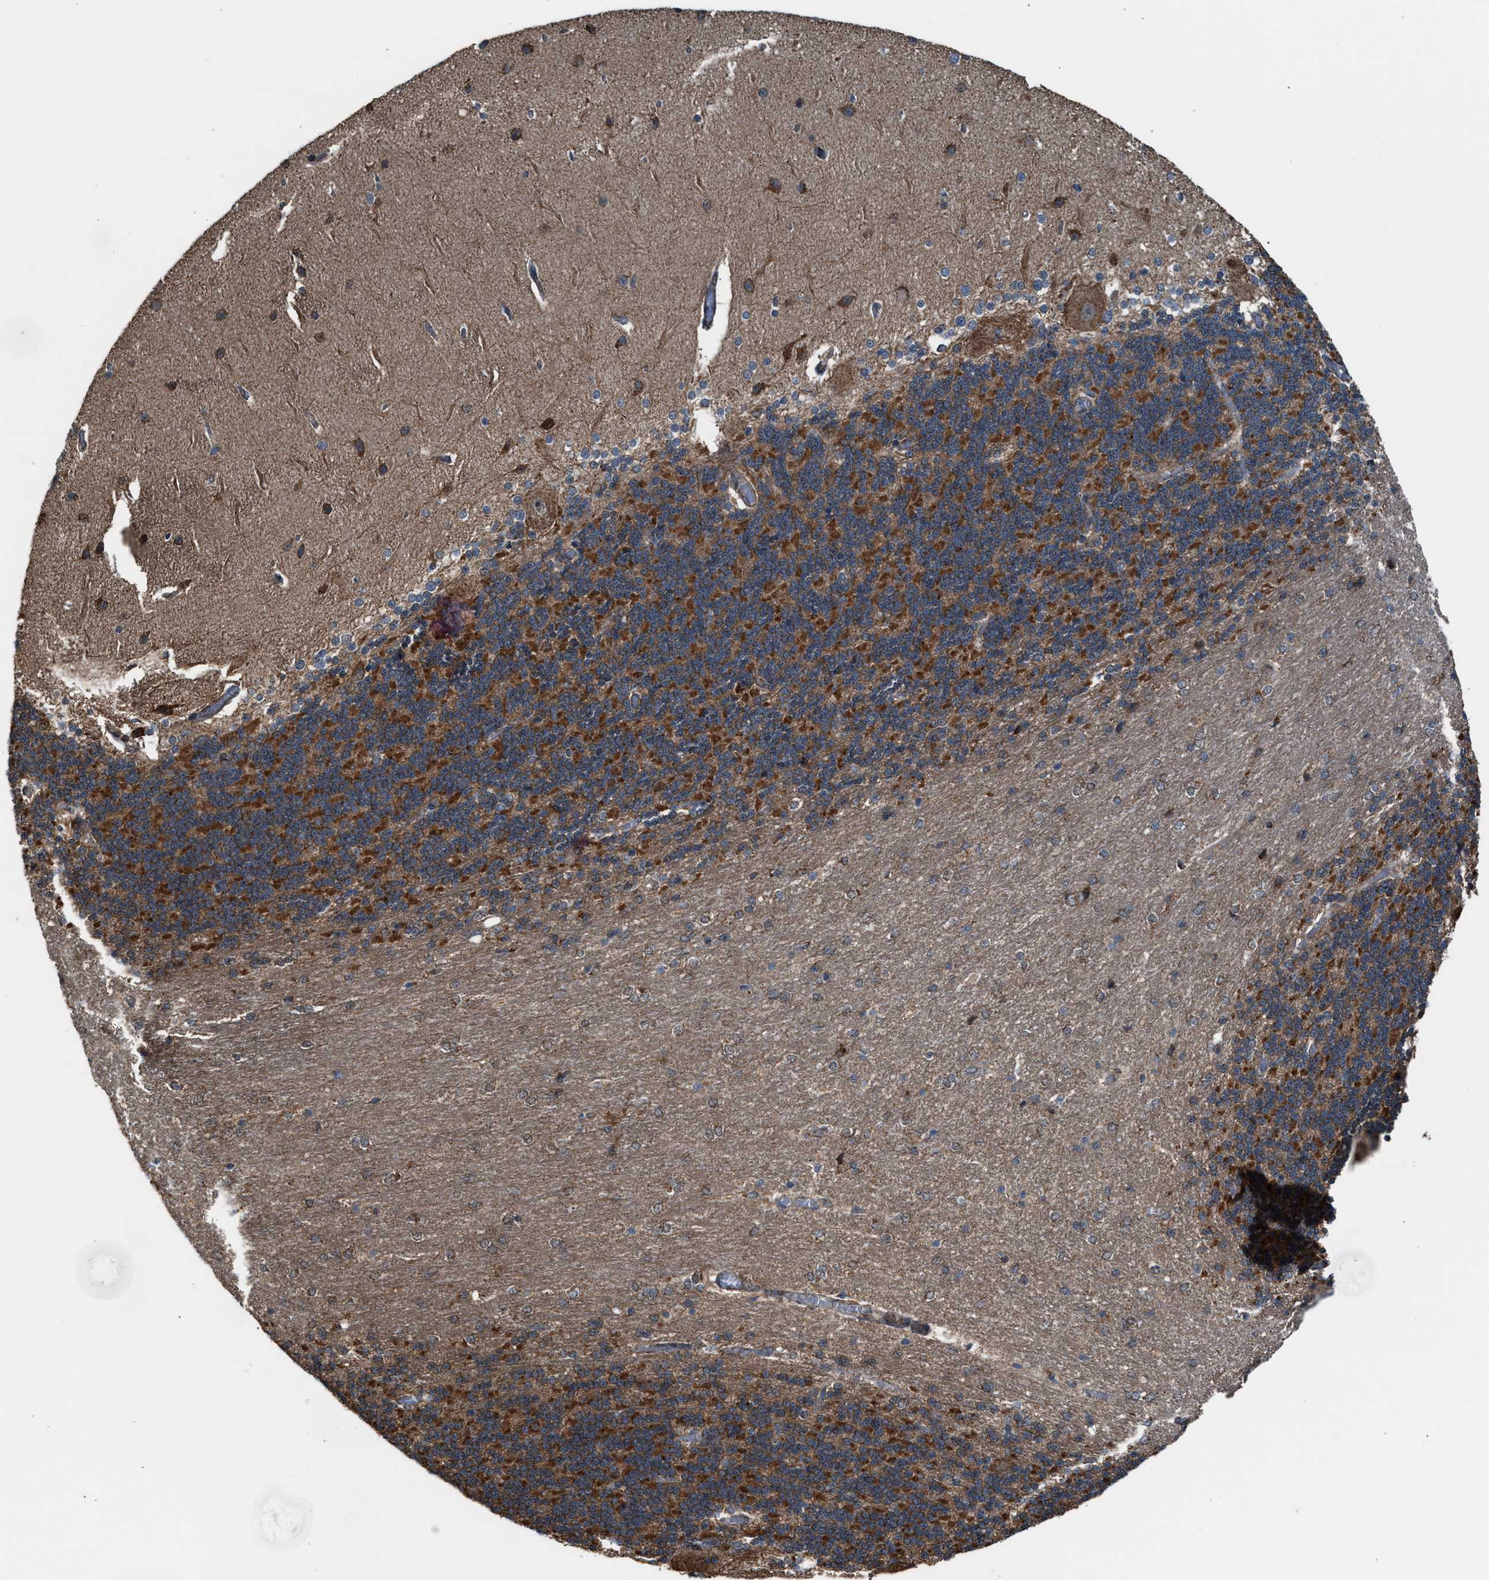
{"staining": {"intensity": "strong", "quantity": ">75%", "location": "cytoplasmic/membranous"}, "tissue": "cerebellum", "cell_type": "Cells in granular layer", "image_type": "normal", "snomed": [{"axis": "morphology", "description": "Normal tissue, NOS"}, {"axis": "topography", "description": "Cerebellum"}], "caption": "A brown stain shows strong cytoplasmic/membranous expression of a protein in cells in granular layer of normal human cerebellum. (brown staining indicates protein expression, while blue staining denotes nuclei).", "gene": "SGSM2", "patient": {"sex": "female", "age": 54}}